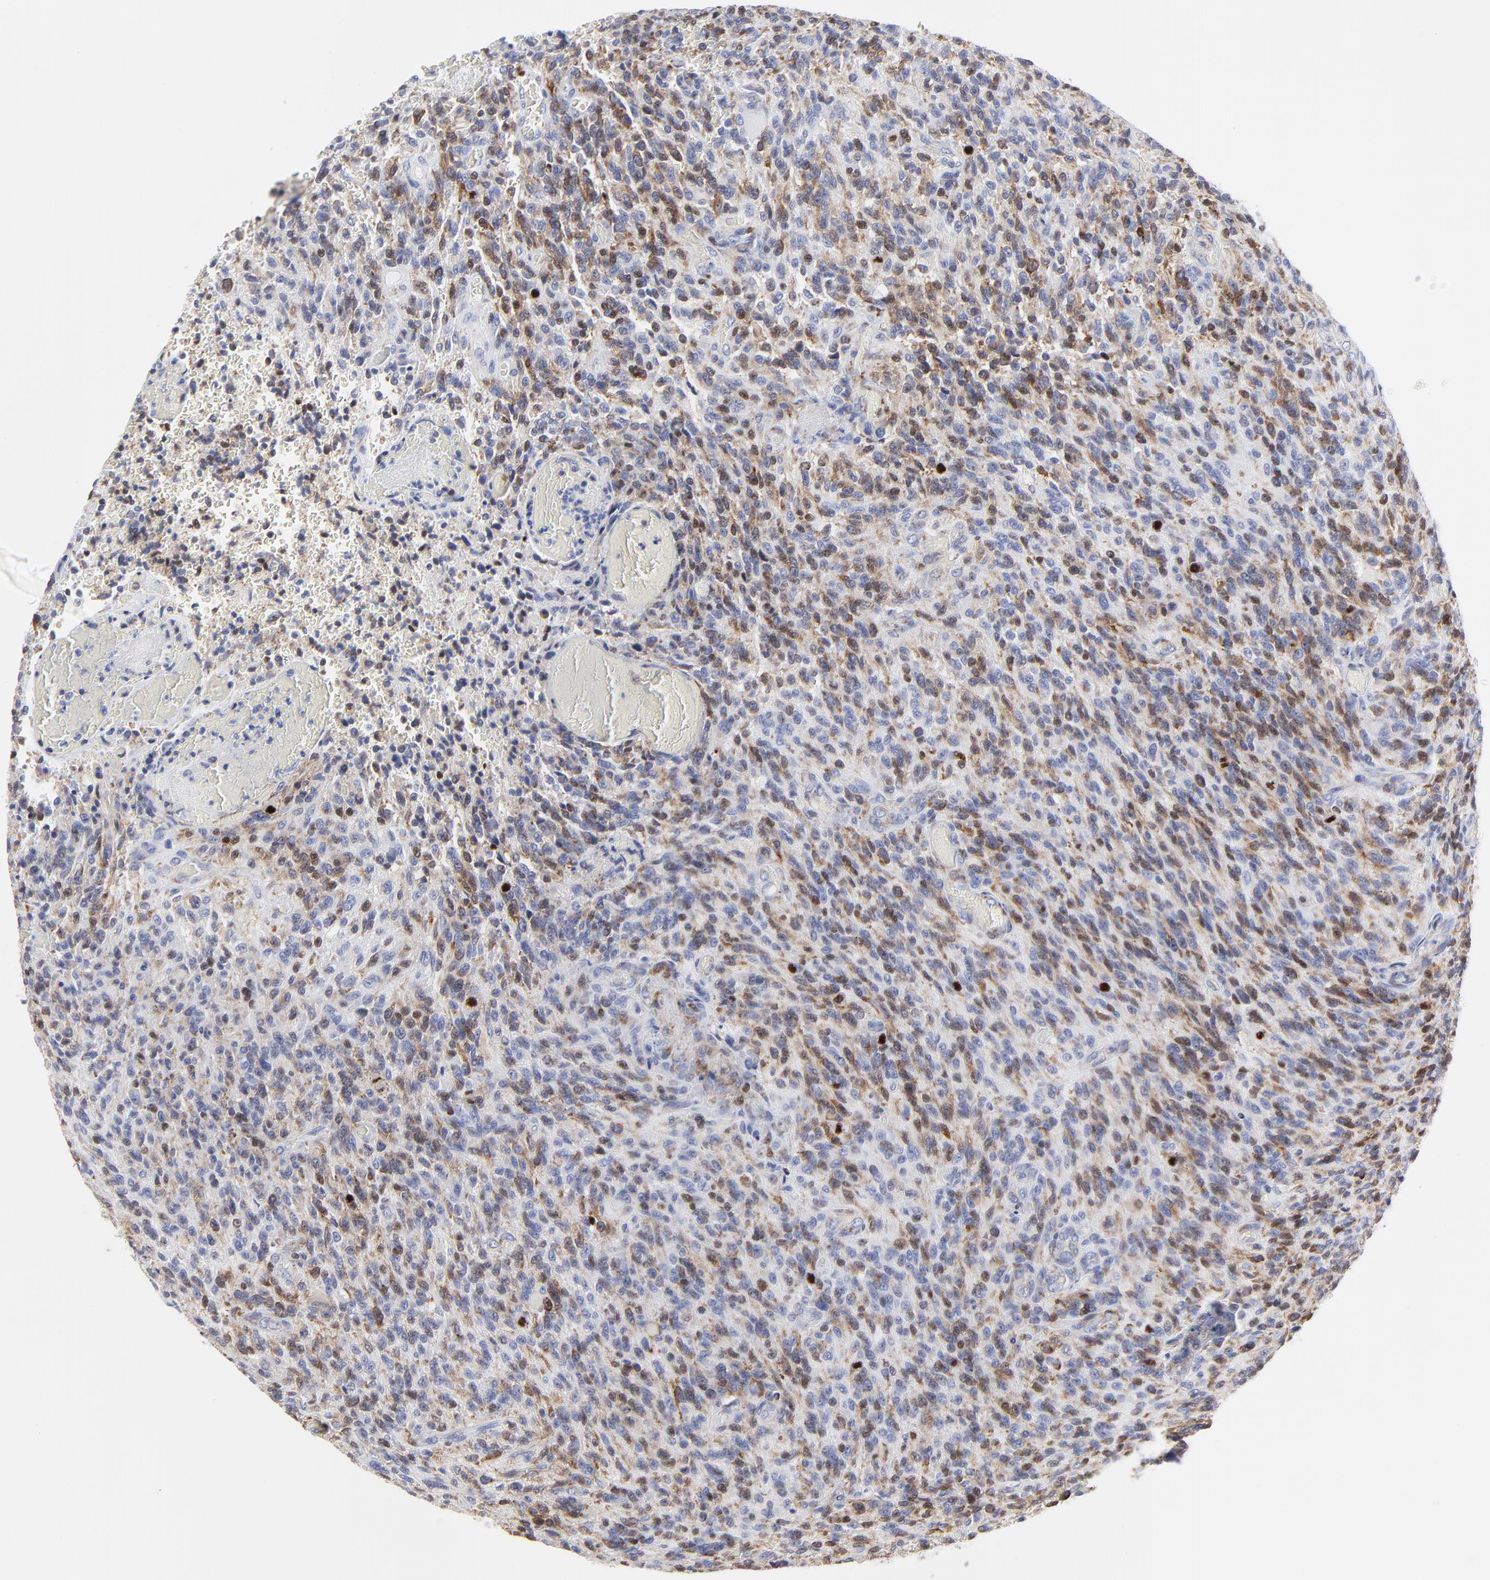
{"staining": {"intensity": "moderate", "quantity": "25%-75%", "location": "cytoplasmic/membranous,nuclear"}, "tissue": "glioma", "cell_type": "Tumor cells", "image_type": "cancer", "snomed": [{"axis": "morphology", "description": "Normal tissue, NOS"}, {"axis": "morphology", "description": "Glioma, malignant, High grade"}, {"axis": "topography", "description": "Cerebral cortex"}], "caption": "Immunohistochemical staining of human malignant glioma (high-grade) reveals medium levels of moderate cytoplasmic/membranous and nuclear protein staining in approximately 25%-75% of tumor cells.", "gene": "NCAPH", "patient": {"sex": "male", "age": 56}}